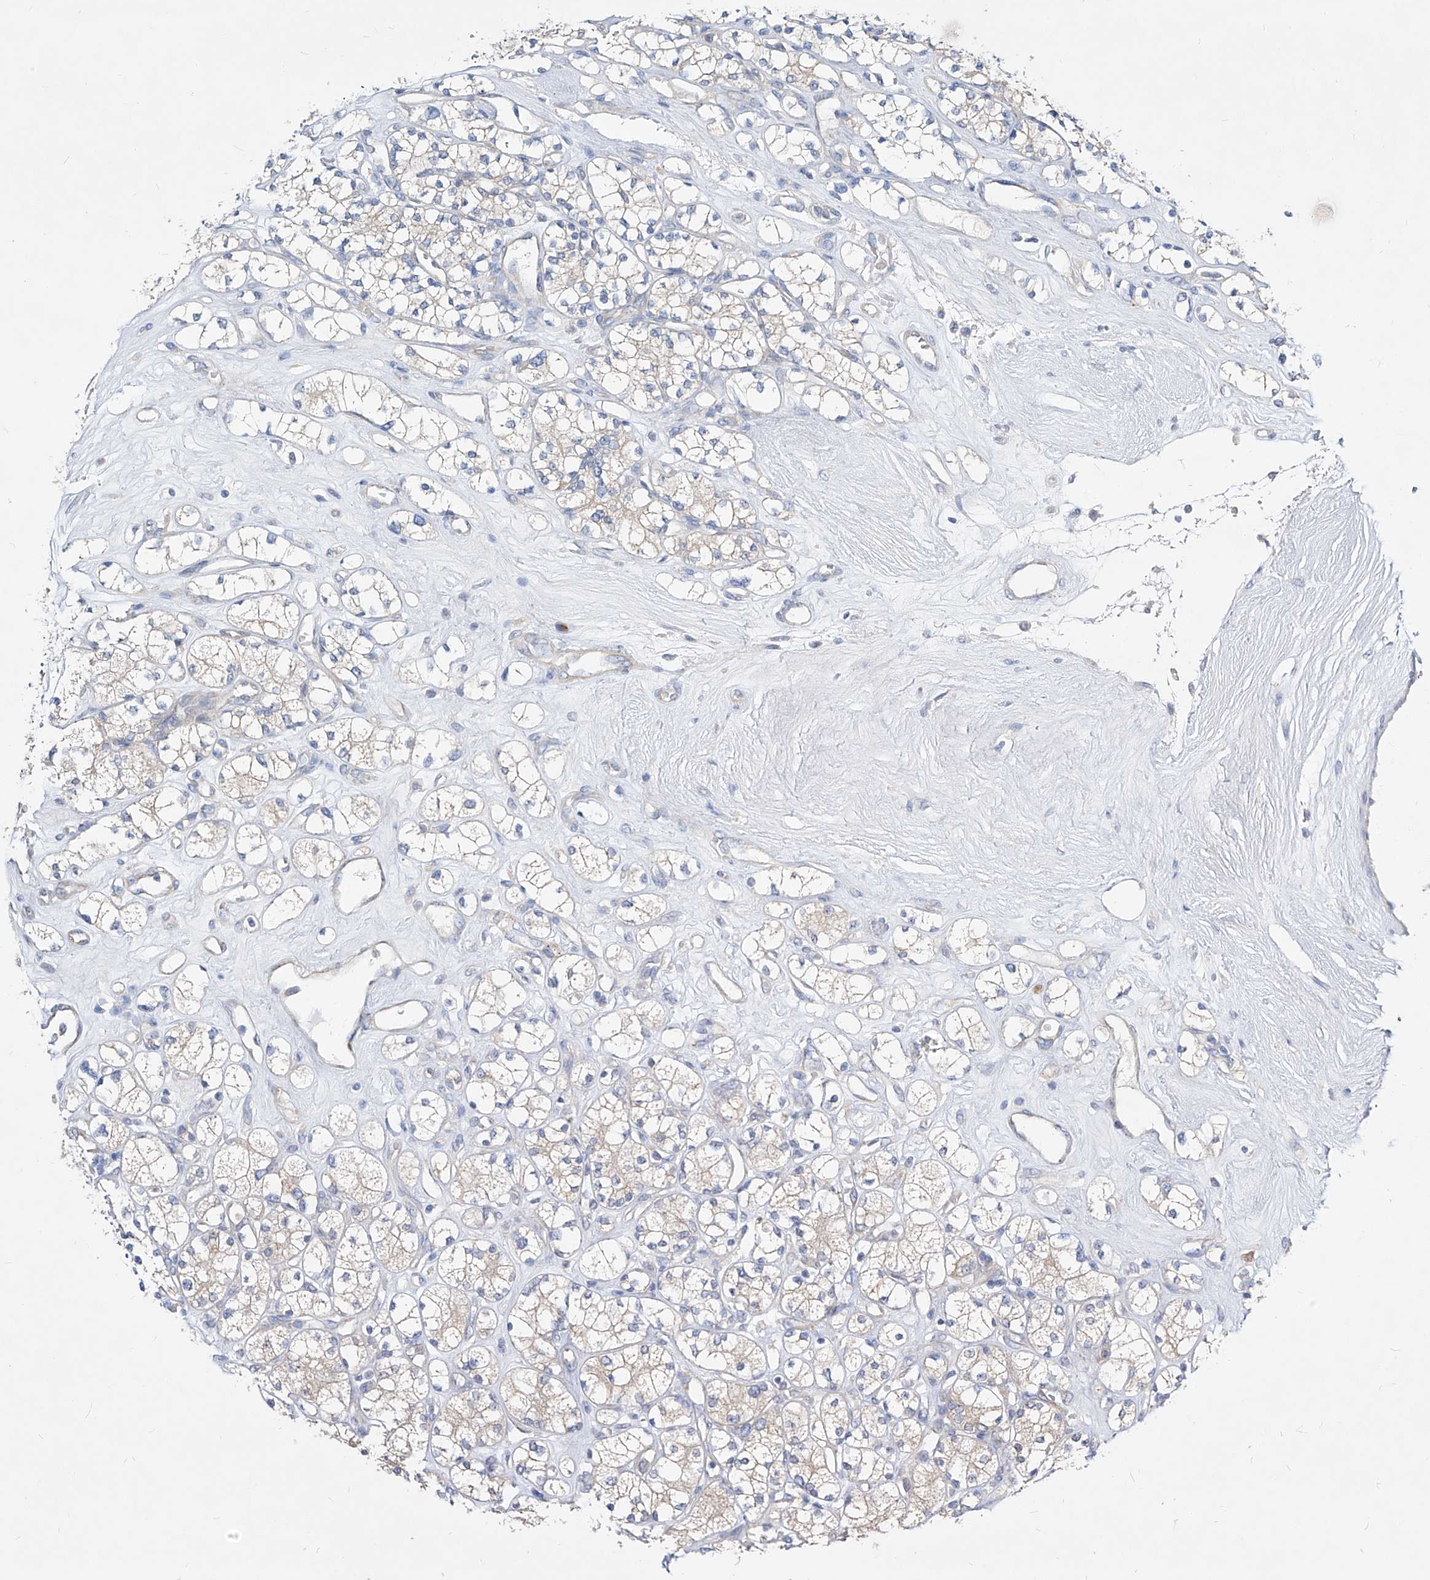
{"staining": {"intensity": "negative", "quantity": "none", "location": "none"}, "tissue": "renal cancer", "cell_type": "Tumor cells", "image_type": "cancer", "snomed": [{"axis": "morphology", "description": "Adenocarcinoma, NOS"}, {"axis": "topography", "description": "Kidney"}], "caption": "DAB (3,3'-diaminobenzidine) immunohistochemical staining of renal cancer (adenocarcinoma) exhibits no significant positivity in tumor cells. Brightfield microscopy of immunohistochemistry (IHC) stained with DAB (brown) and hematoxylin (blue), captured at high magnification.", "gene": "UFL1", "patient": {"sex": "male", "age": 77}}